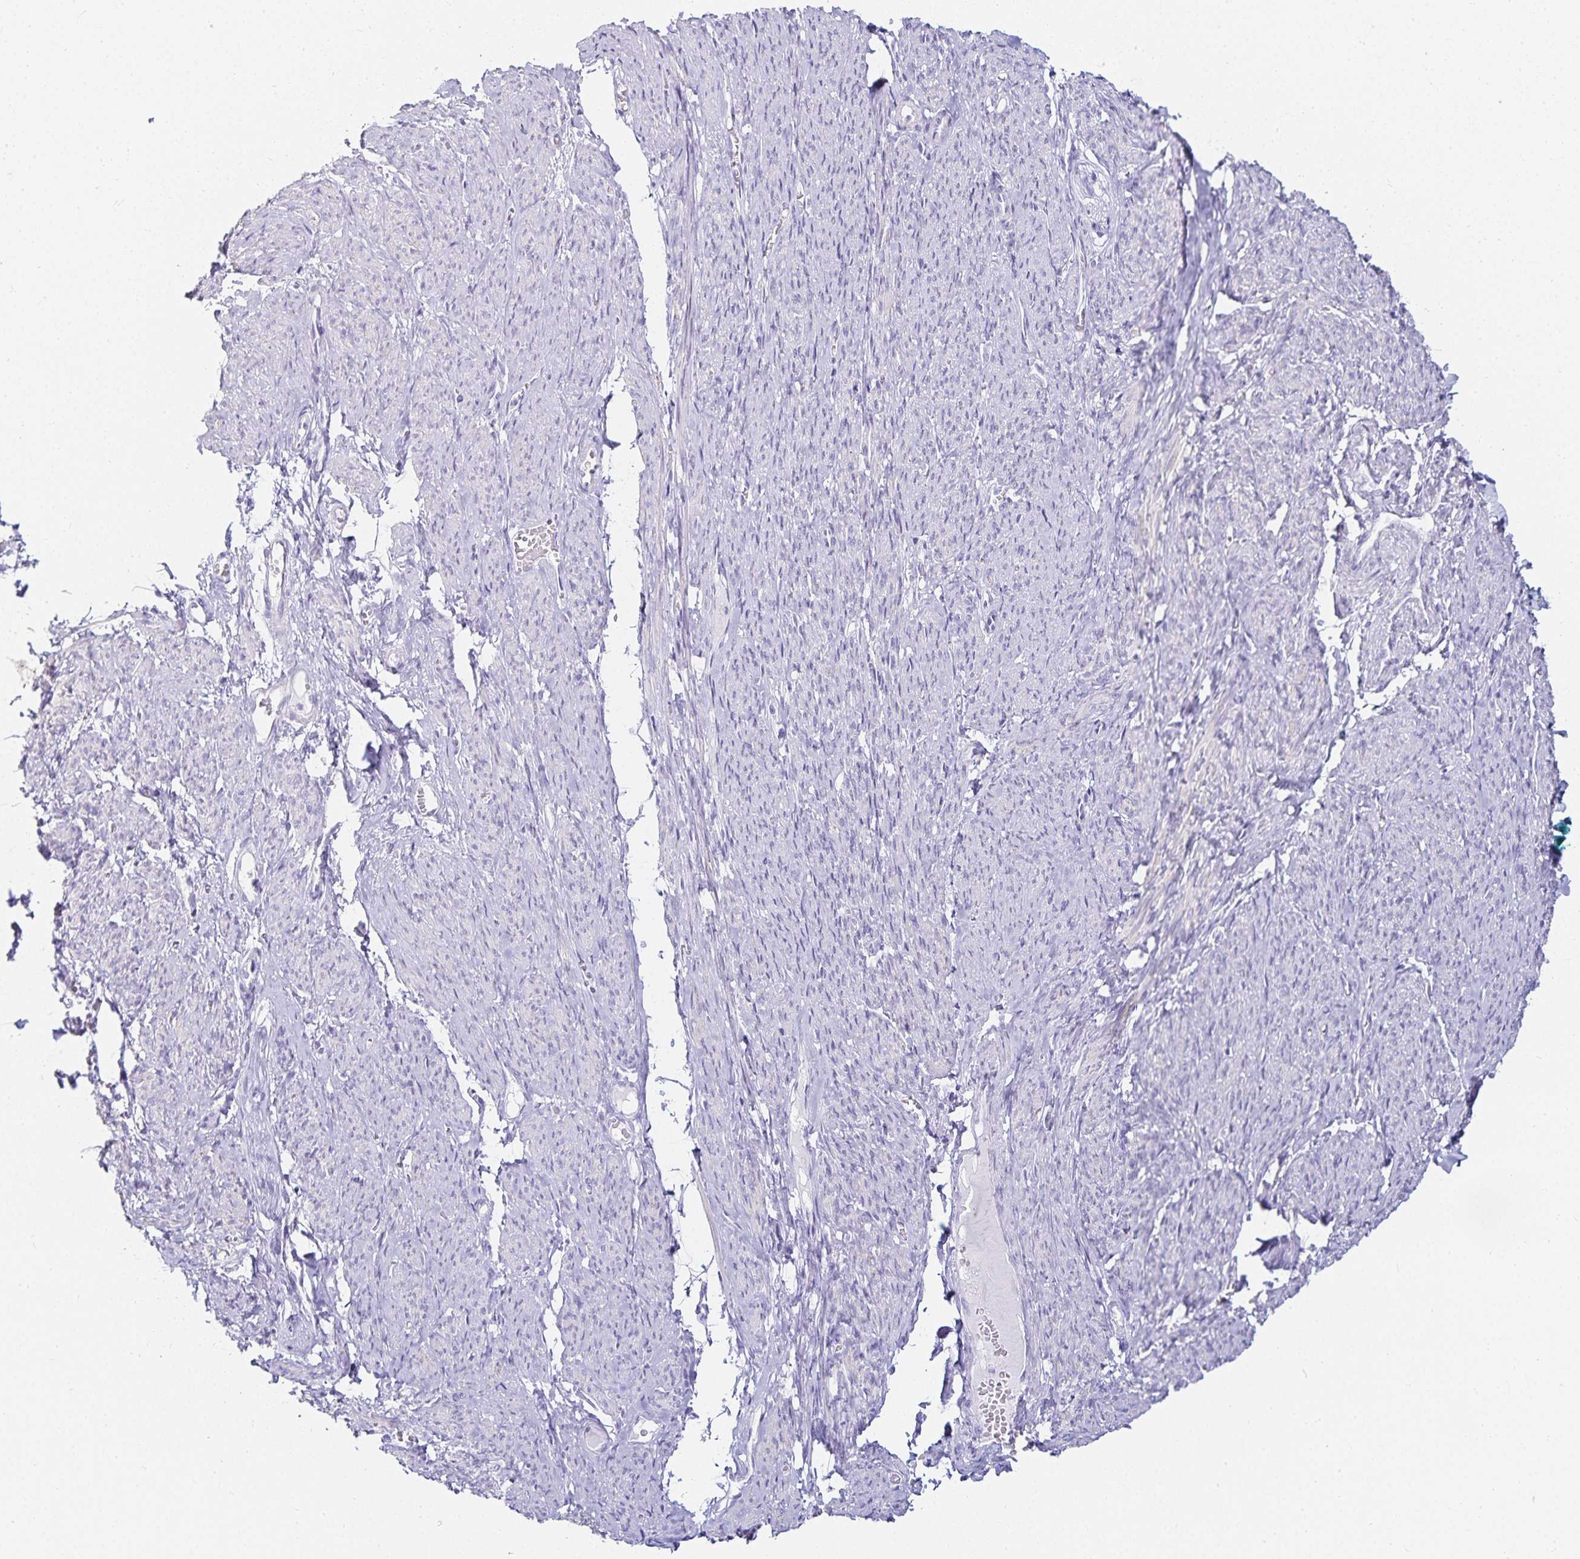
{"staining": {"intensity": "negative", "quantity": "none", "location": "none"}, "tissue": "smooth muscle", "cell_type": "Smooth muscle cells", "image_type": "normal", "snomed": [{"axis": "morphology", "description": "Normal tissue, NOS"}, {"axis": "topography", "description": "Smooth muscle"}], "caption": "IHC image of unremarkable smooth muscle: human smooth muscle stained with DAB (3,3'-diaminobenzidine) demonstrates no significant protein expression in smooth muscle cells.", "gene": "GP2", "patient": {"sex": "female", "age": 65}}